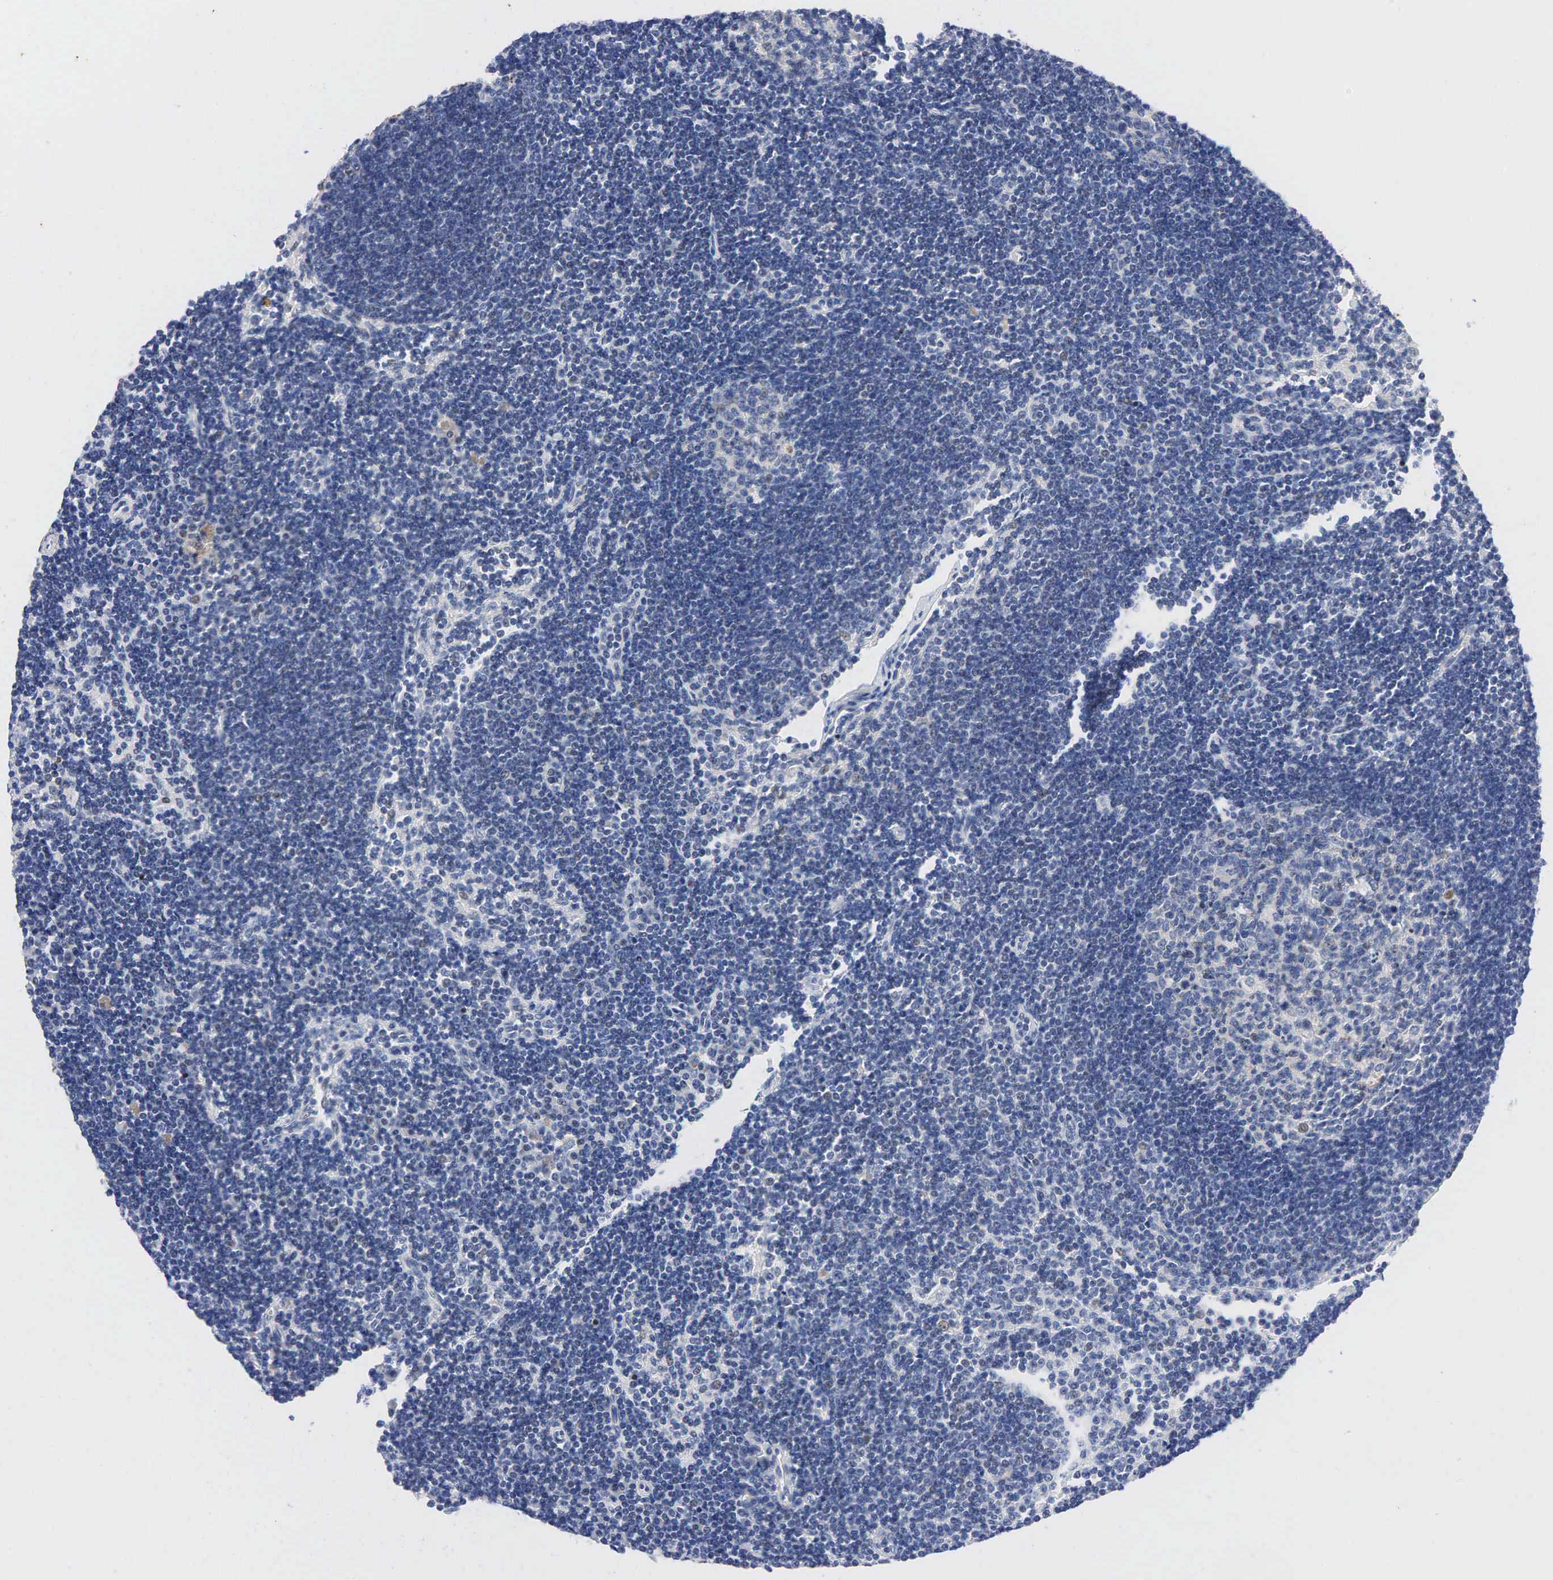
{"staining": {"intensity": "weak", "quantity": "<25%", "location": "nuclear"}, "tissue": "lymph node", "cell_type": "Germinal center cells", "image_type": "normal", "snomed": [{"axis": "morphology", "description": "Normal tissue, NOS"}, {"axis": "topography", "description": "Lymph node"}], "caption": "This is an IHC photomicrograph of unremarkable lymph node. There is no expression in germinal center cells.", "gene": "PGR", "patient": {"sex": "female", "age": 53}}